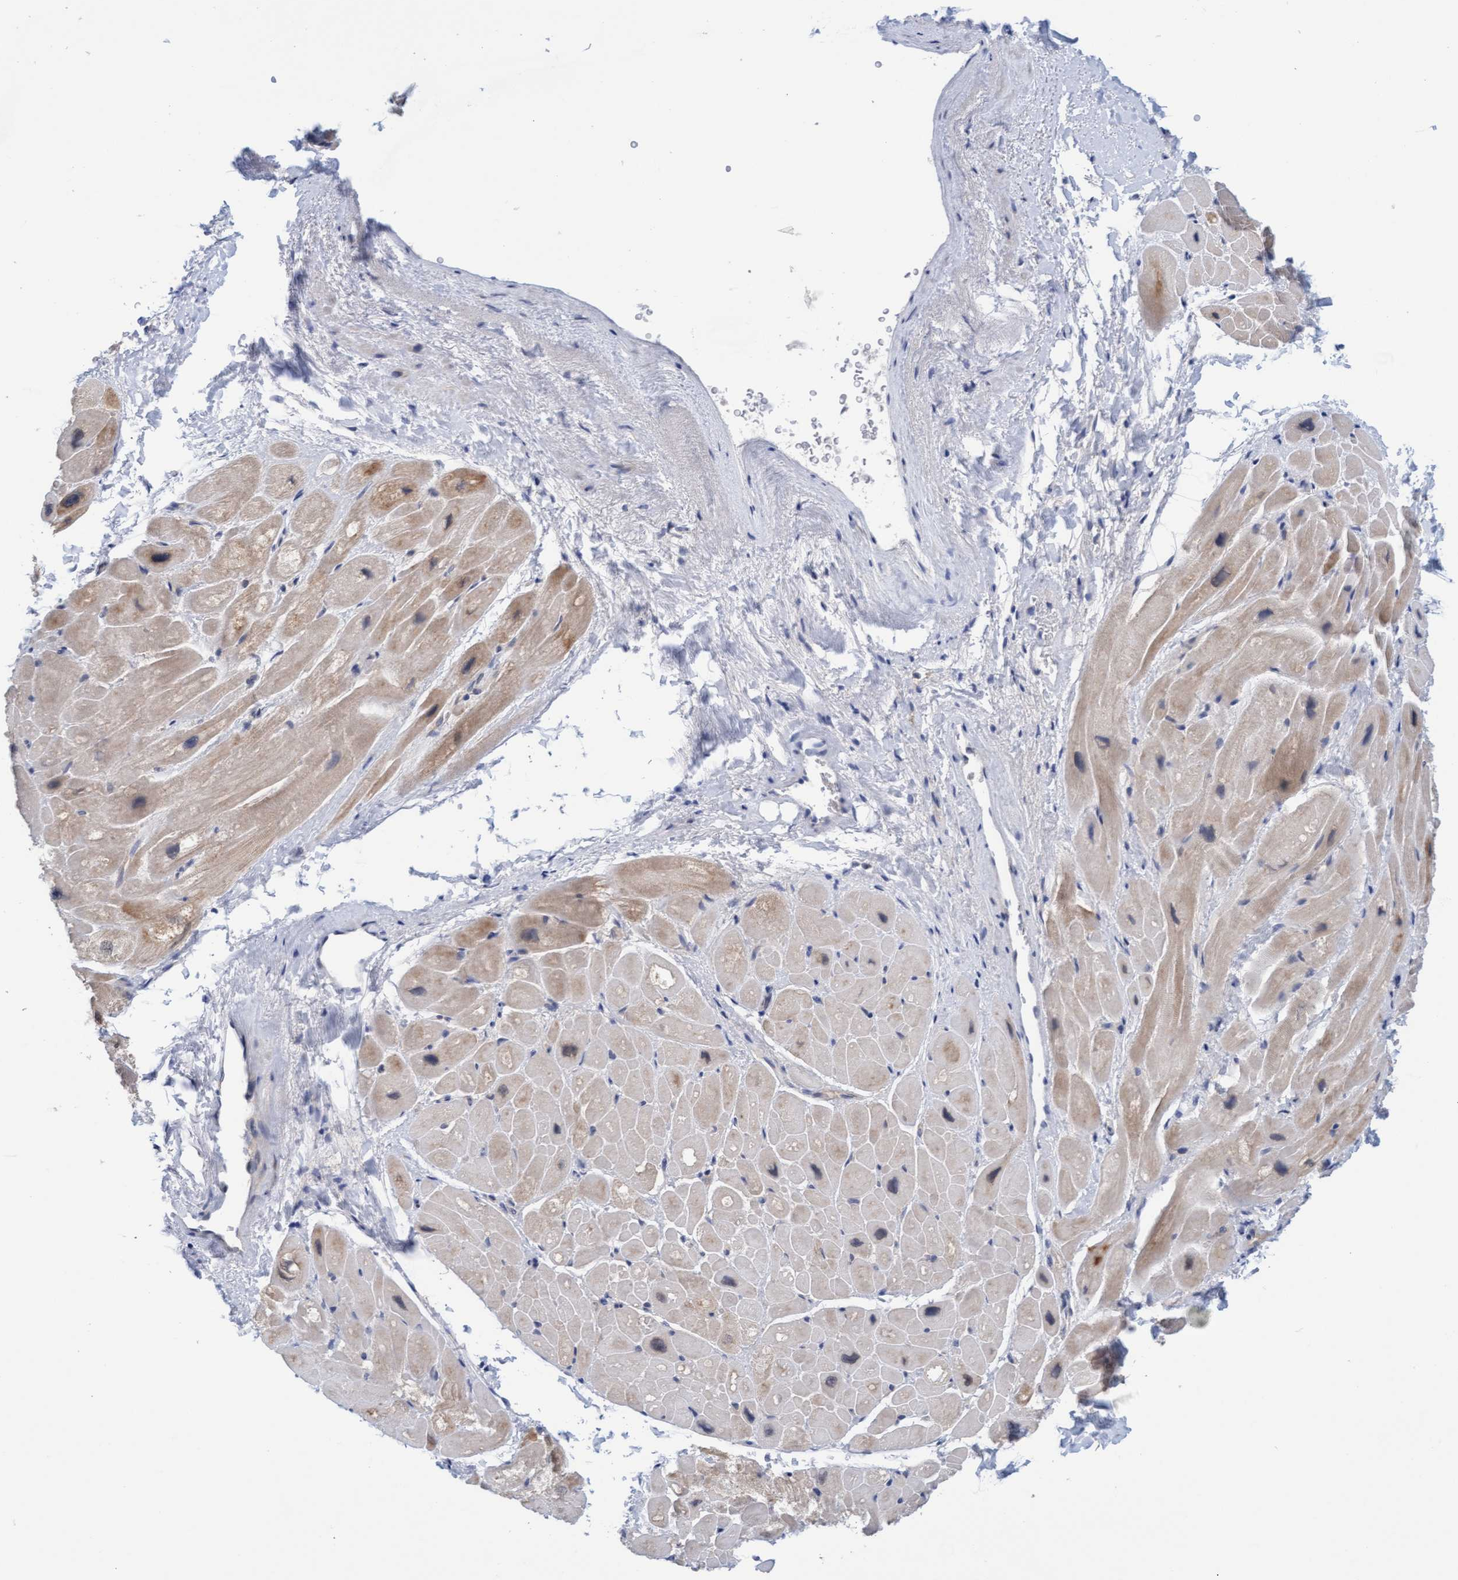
{"staining": {"intensity": "weak", "quantity": ">75%", "location": "cytoplasmic/membranous"}, "tissue": "heart muscle", "cell_type": "Cardiomyocytes", "image_type": "normal", "snomed": [{"axis": "morphology", "description": "Normal tissue, NOS"}, {"axis": "topography", "description": "Heart"}], "caption": "Heart muscle was stained to show a protein in brown. There is low levels of weak cytoplasmic/membranous positivity in about >75% of cardiomyocytes. (DAB IHC, brown staining for protein, blue staining for nuclei).", "gene": "AMZ2", "patient": {"sex": "male", "age": 49}}